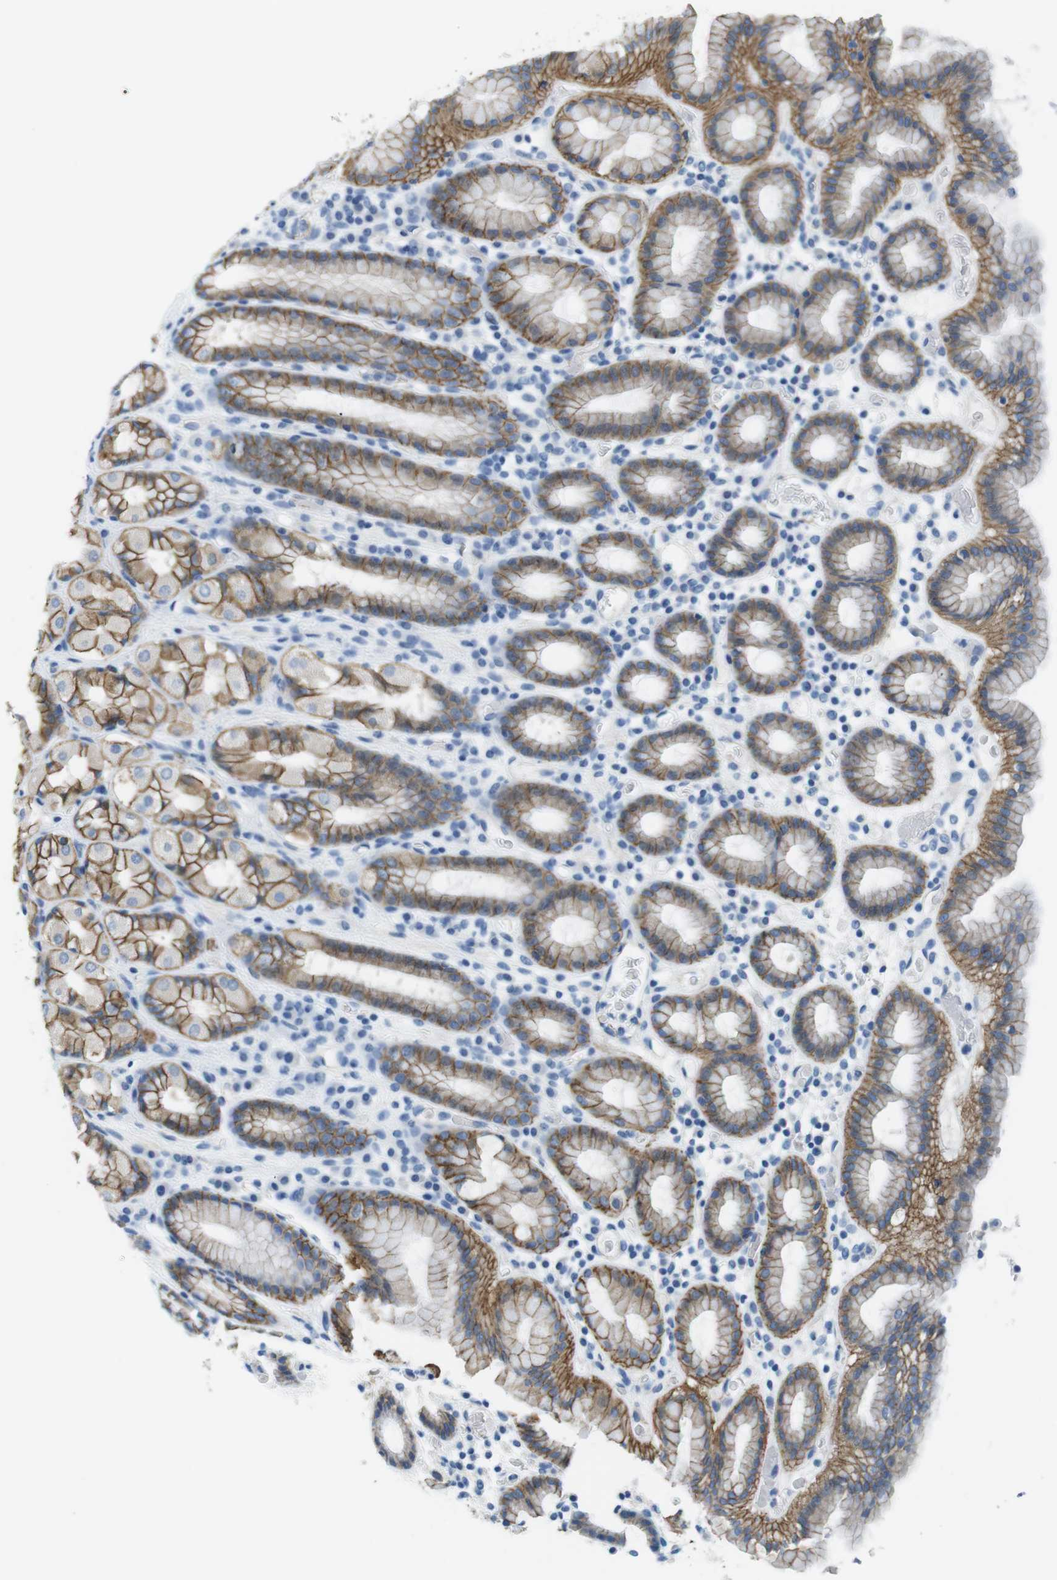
{"staining": {"intensity": "strong", "quantity": ">75%", "location": "cytoplasmic/membranous"}, "tissue": "stomach", "cell_type": "Glandular cells", "image_type": "normal", "snomed": [{"axis": "morphology", "description": "Normal tissue, NOS"}, {"axis": "topography", "description": "Stomach, upper"}], "caption": "Glandular cells show high levels of strong cytoplasmic/membranous positivity in approximately >75% of cells in unremarkable human stomach. (DAB (3,3'-diaminobenzidine) = brown stain, brightfield microscopy at high magnification).", "gene": "SLC6A6", "patient": {"sex": "male", "age": 68}}